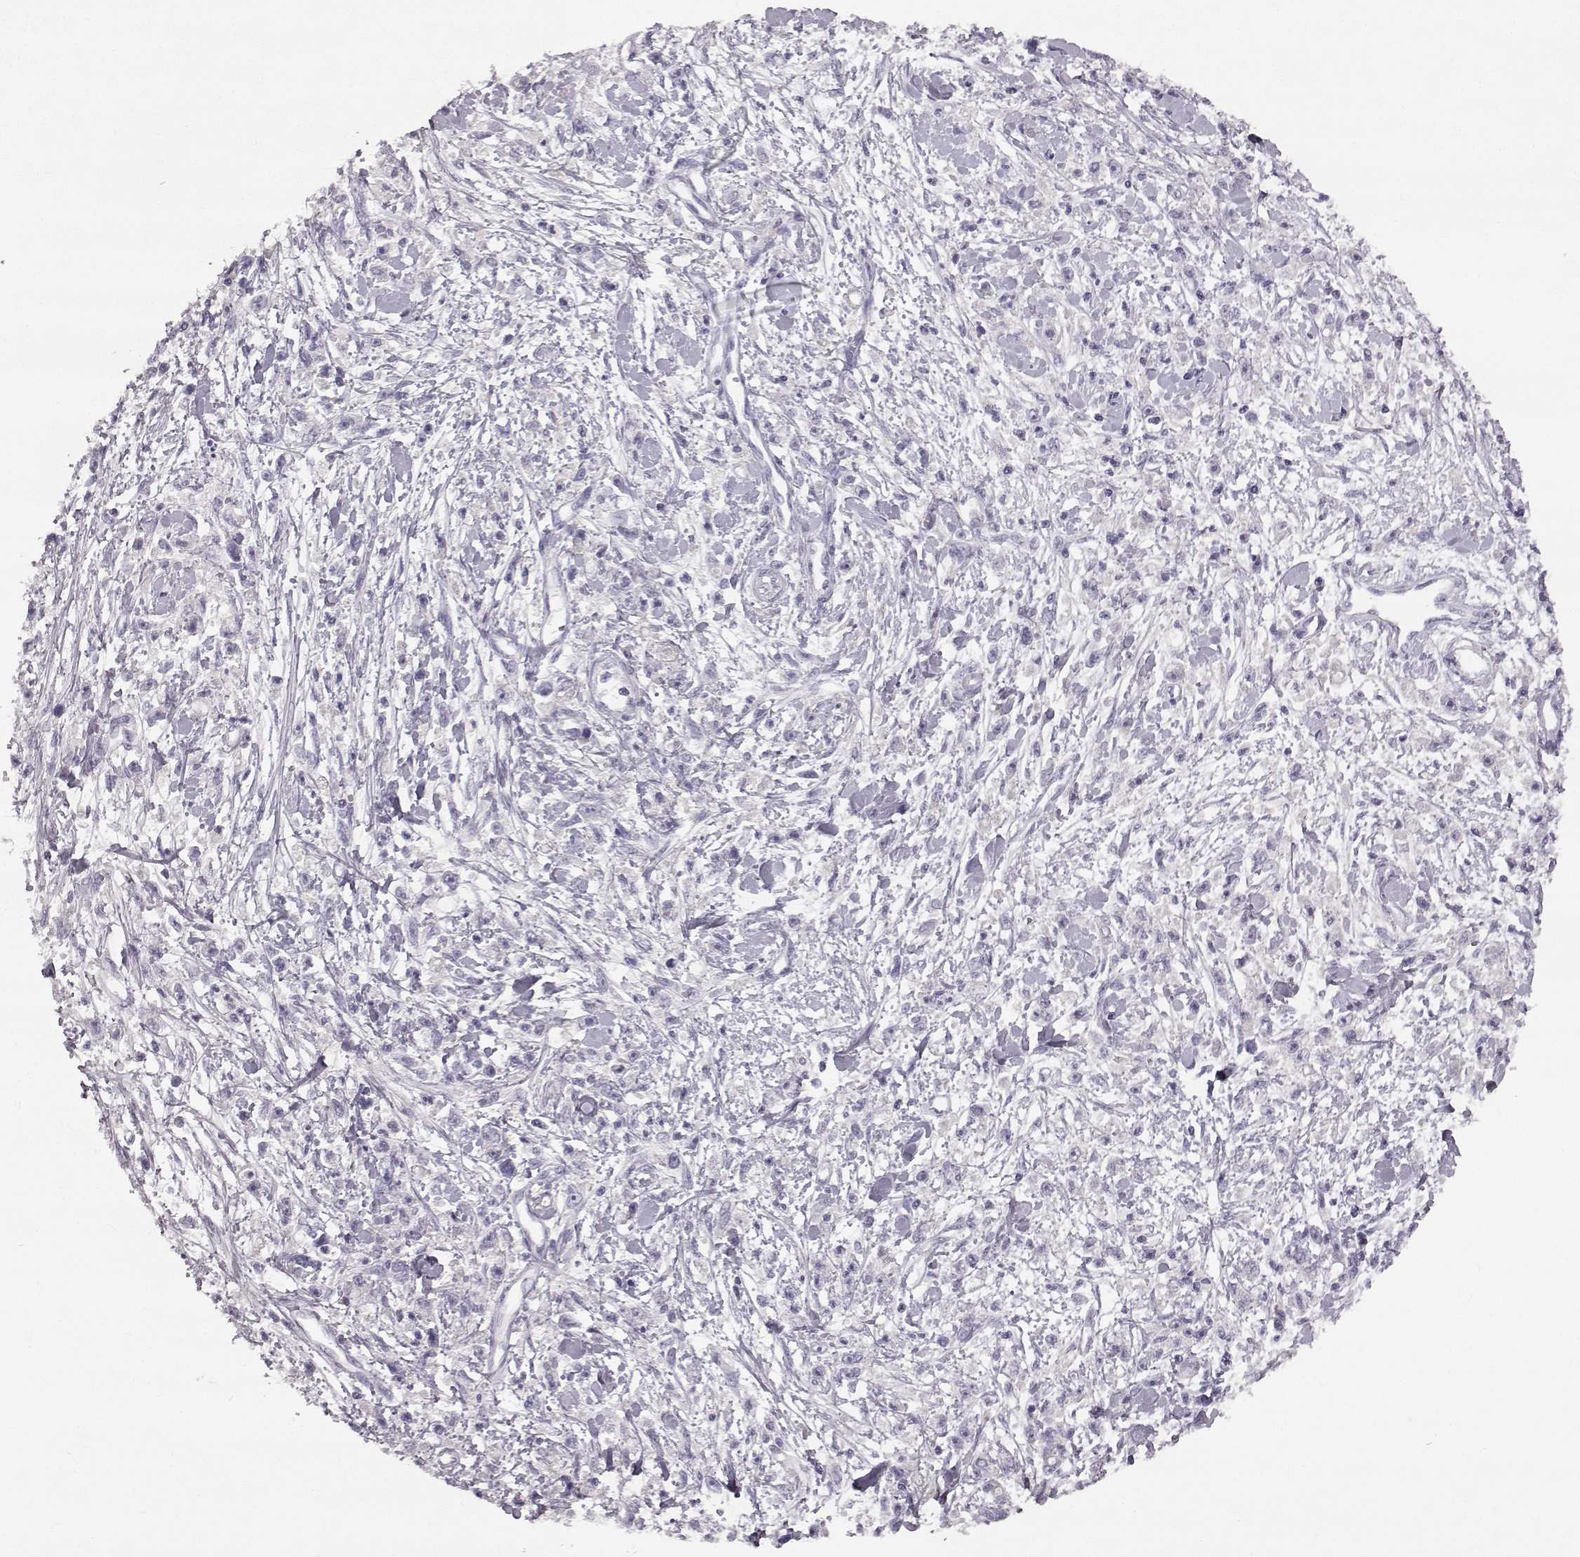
{"staining": {"intensity": "negative", "quantity": "none", "location": "none"}, "tissue": "stomach cancer", "cell_type": "Tumor cells", "image_type": "cancer", "snomed": [{"axis": "morphology", "description": "Adenocarcinoma, NOS"}, {"axis": "topography", "description": "Stomach"}], "caption": "A high-resolution histopathology image shows immunohistochemistry (IHC) staining of stomach cancer, which exhibits no significant positivity in tumor cells.", "gene": "SPAG17", "patient": {"sex": "female", "age": 59}}